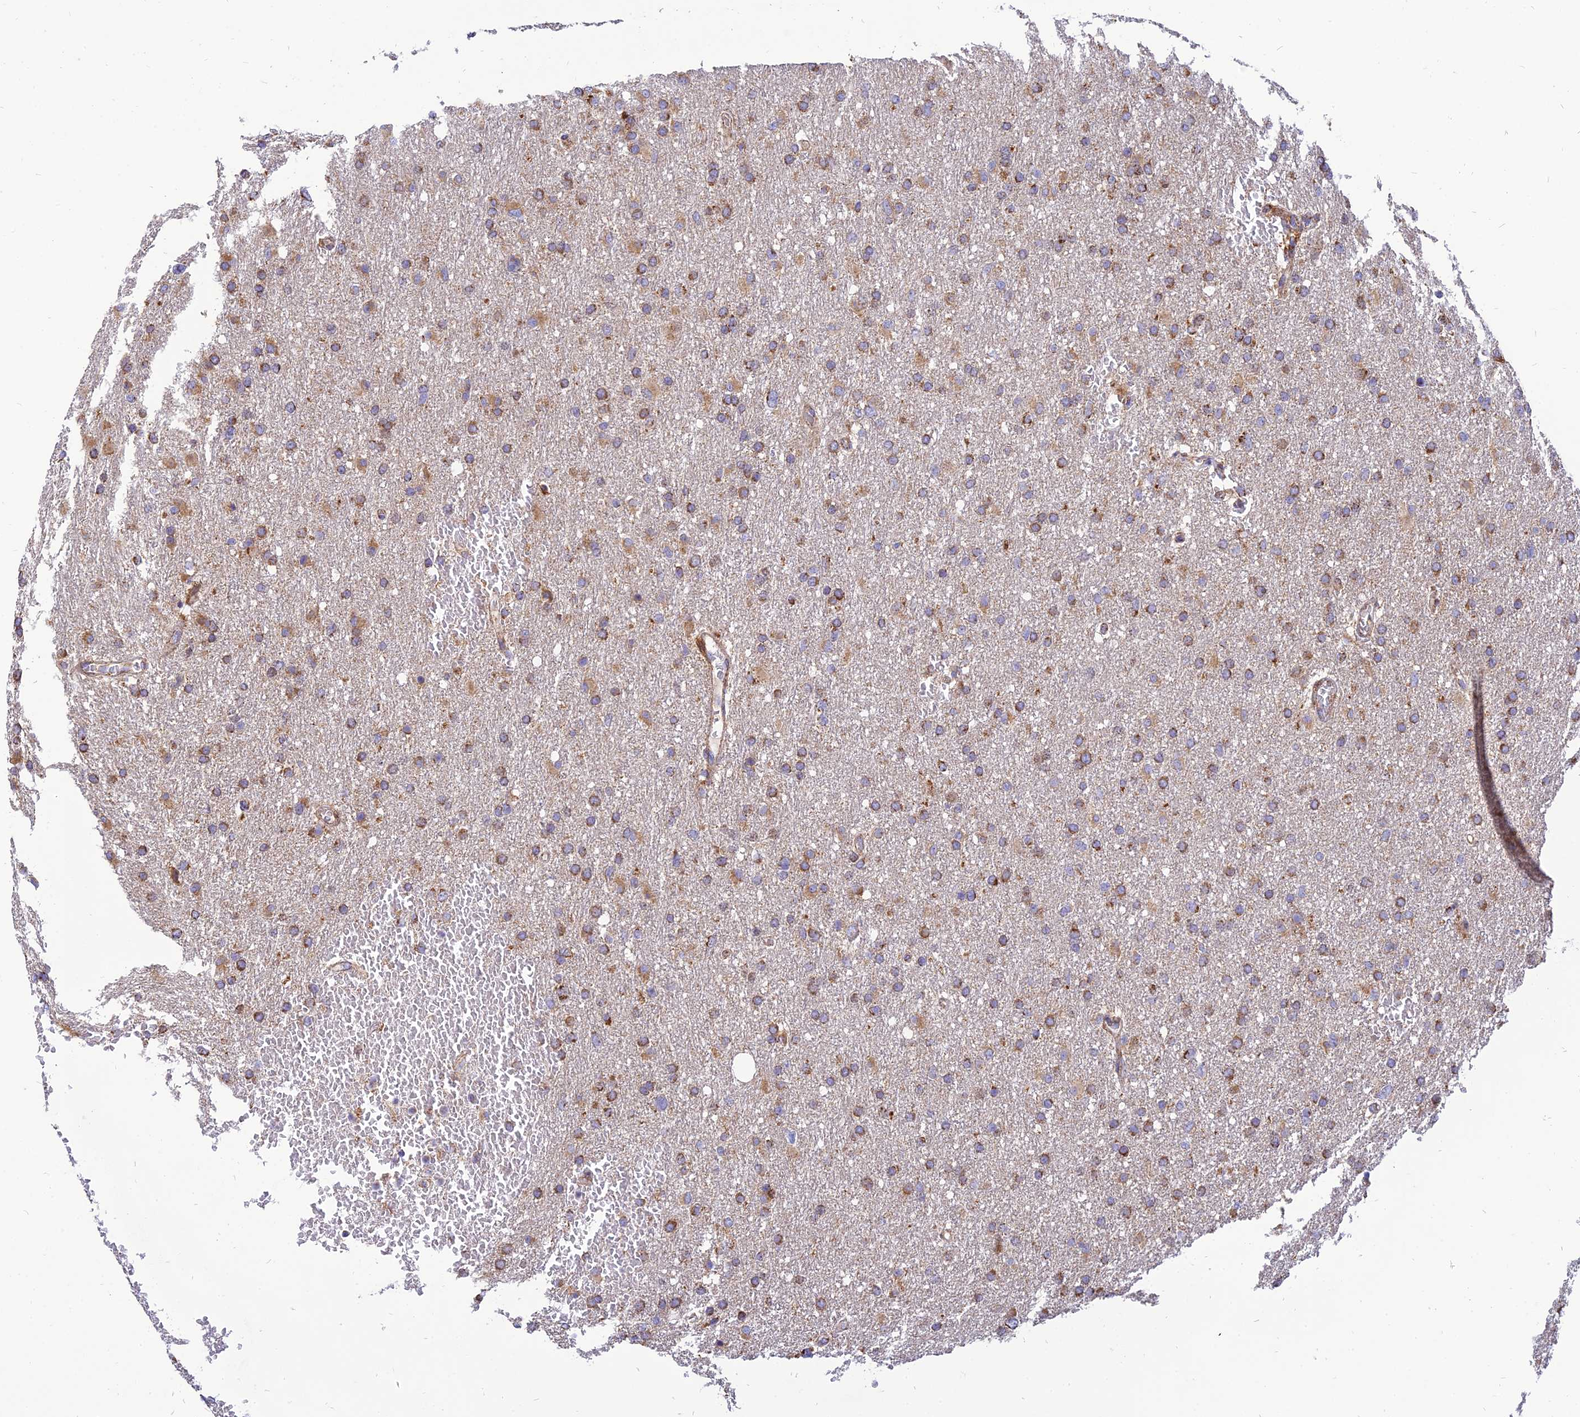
{"staining": {"intensity": "moderate", "quantity": ">75%", "location": "cytoplasmic/membranous"}, "tissue": "glioma", "cell_type": "Tumor cells", "image_type": "cancer", "snomed": [{"axis": "morphology", "description": "Glioma, malignant, High grade"}, {"axis": "topography", "description": "Cerebral cortex"}], "caption": "Protein expression analysis of malignant glioma (high-grade) exhibits moderate cytoplasmic/membranous positivity in about >75% of tumor cells.", "gene": "THUMPD2", "patient": {"sex": "female", "age": 36}}